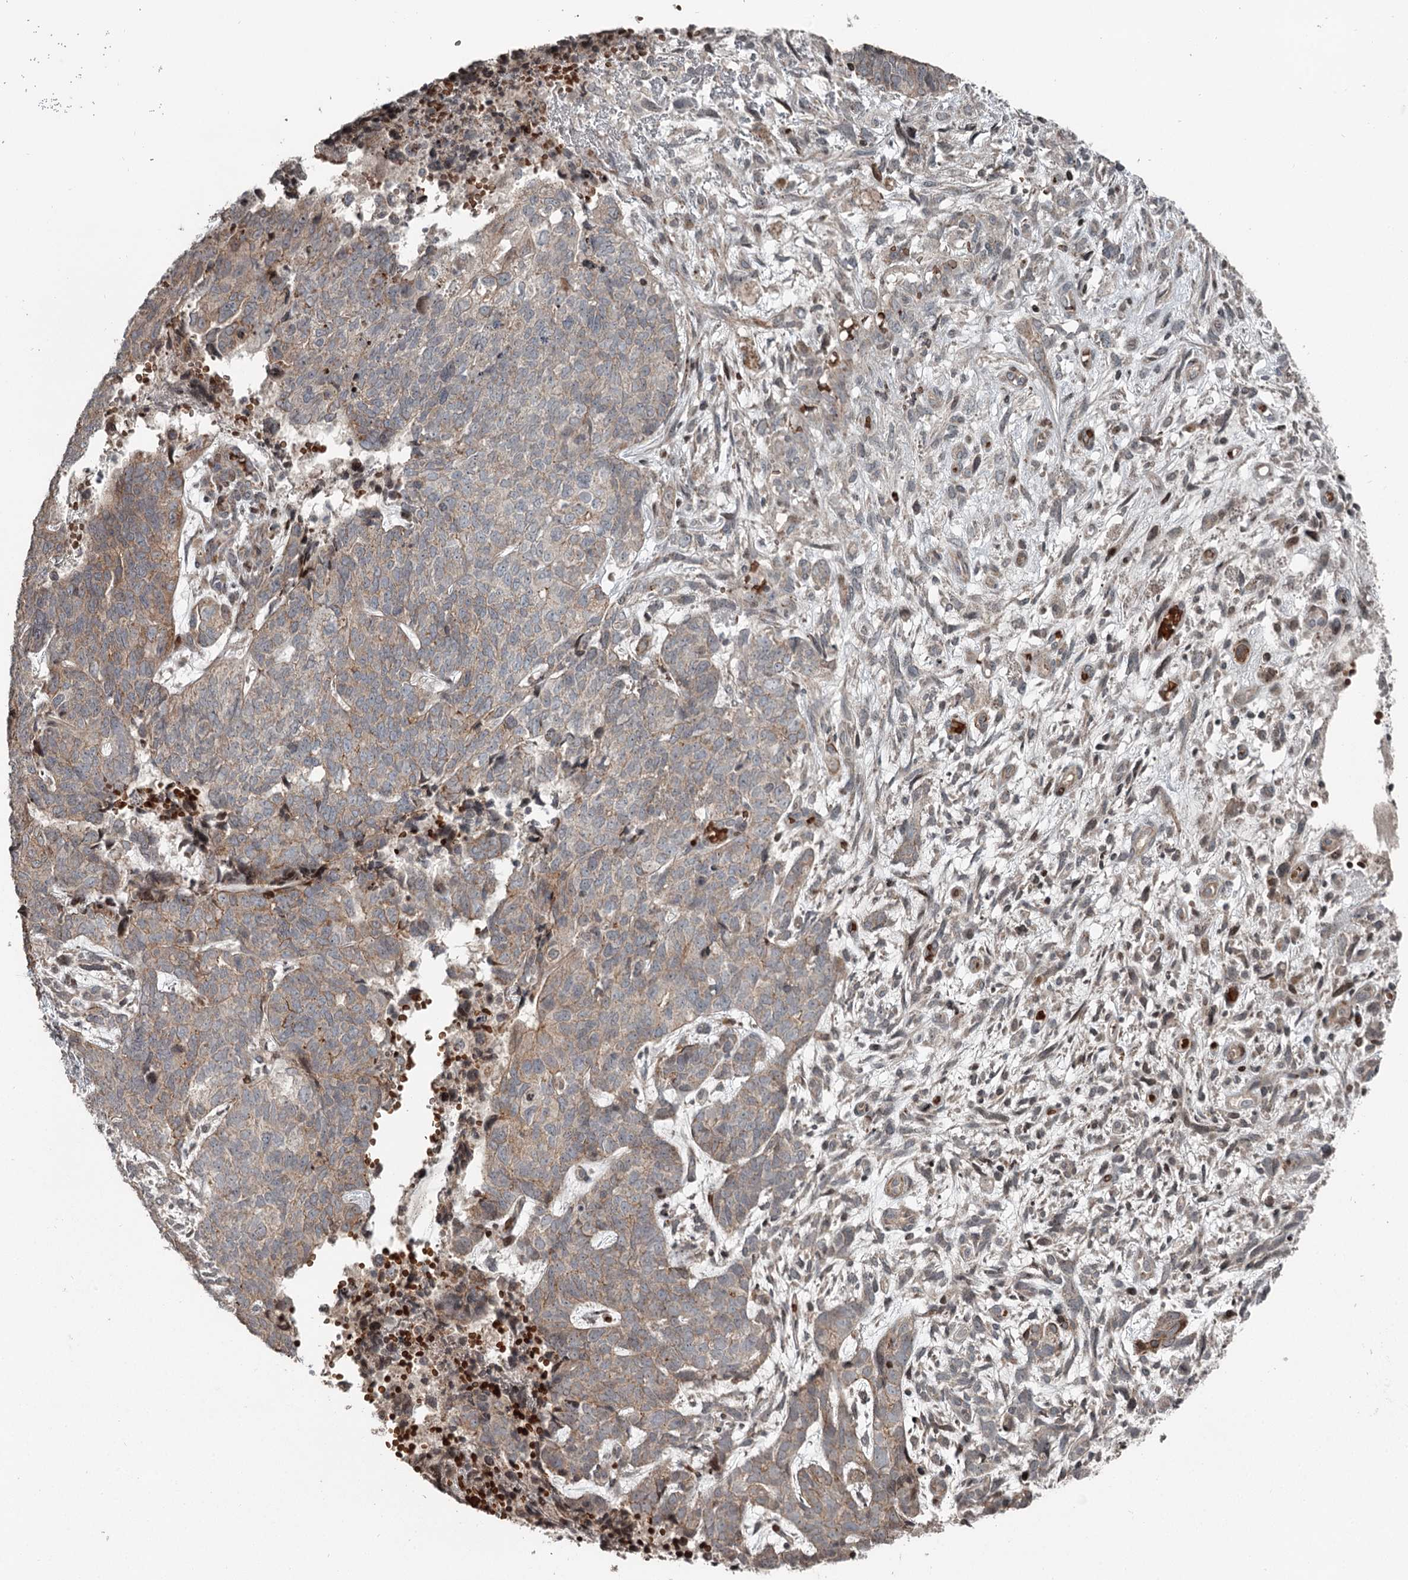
{"staining": {"intensity": "weak", "quantity": "25%-75%", "location": "cytoplasmic/membranous"}, "tissue": "cervical cancer", "cell_type": "Tumor cells", "image_type": "cancer", "snomed": [{"axis": "morphology", "description": "Squamous cell carcinoma, NOS"}, {"axis": "topography", "description": "Cervix"}], "caption": "IHC of cervical cancer (squamous cell carcinoma) shows low levels of weak cytoplasmic/membranous expression in about 25%-75% of tumor cells.", "gene": "RASSF8", "patient": {"sex": "female", "age": 63}}